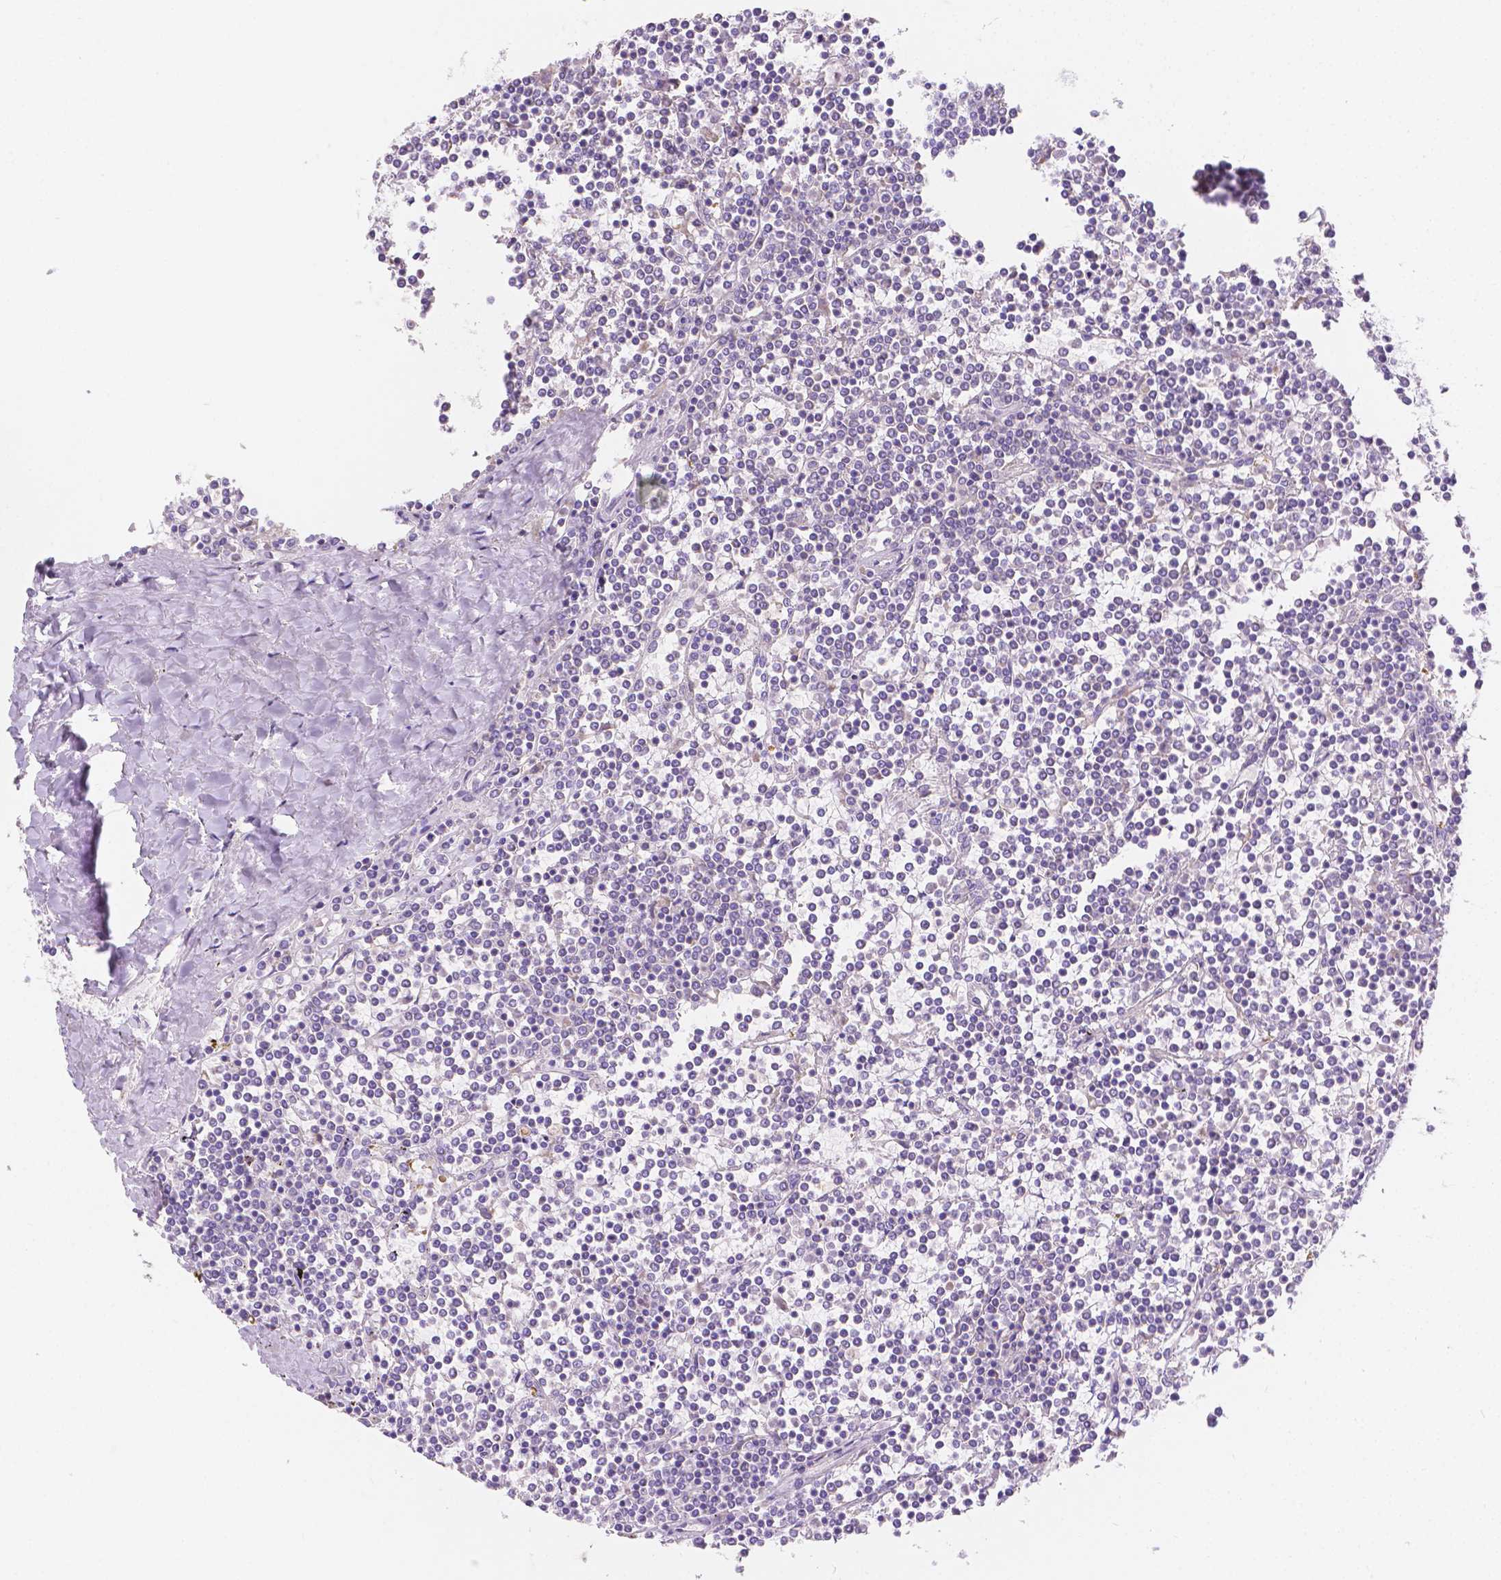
{"staining": {"intensity": "negative", "quantity": "none", "location": "none"}, "tissue": "lymphoma", "cell_type": "Tumor cells", "image_type": "cancer", "snomed": [{"axis": "morphology", "description": "Malignant lymphoma, non-Hodgkin's type, Low grade"}, {"axis": "topography", "description": "Spleen"}], "caption": "The micrograph reveals no staining of tumor cells in lymphoma. (Immunohistochemistry, brightfield microscopy, high magnification).", "gene": "TMEM130", "patient": {"sex": "female", "age": 19}}